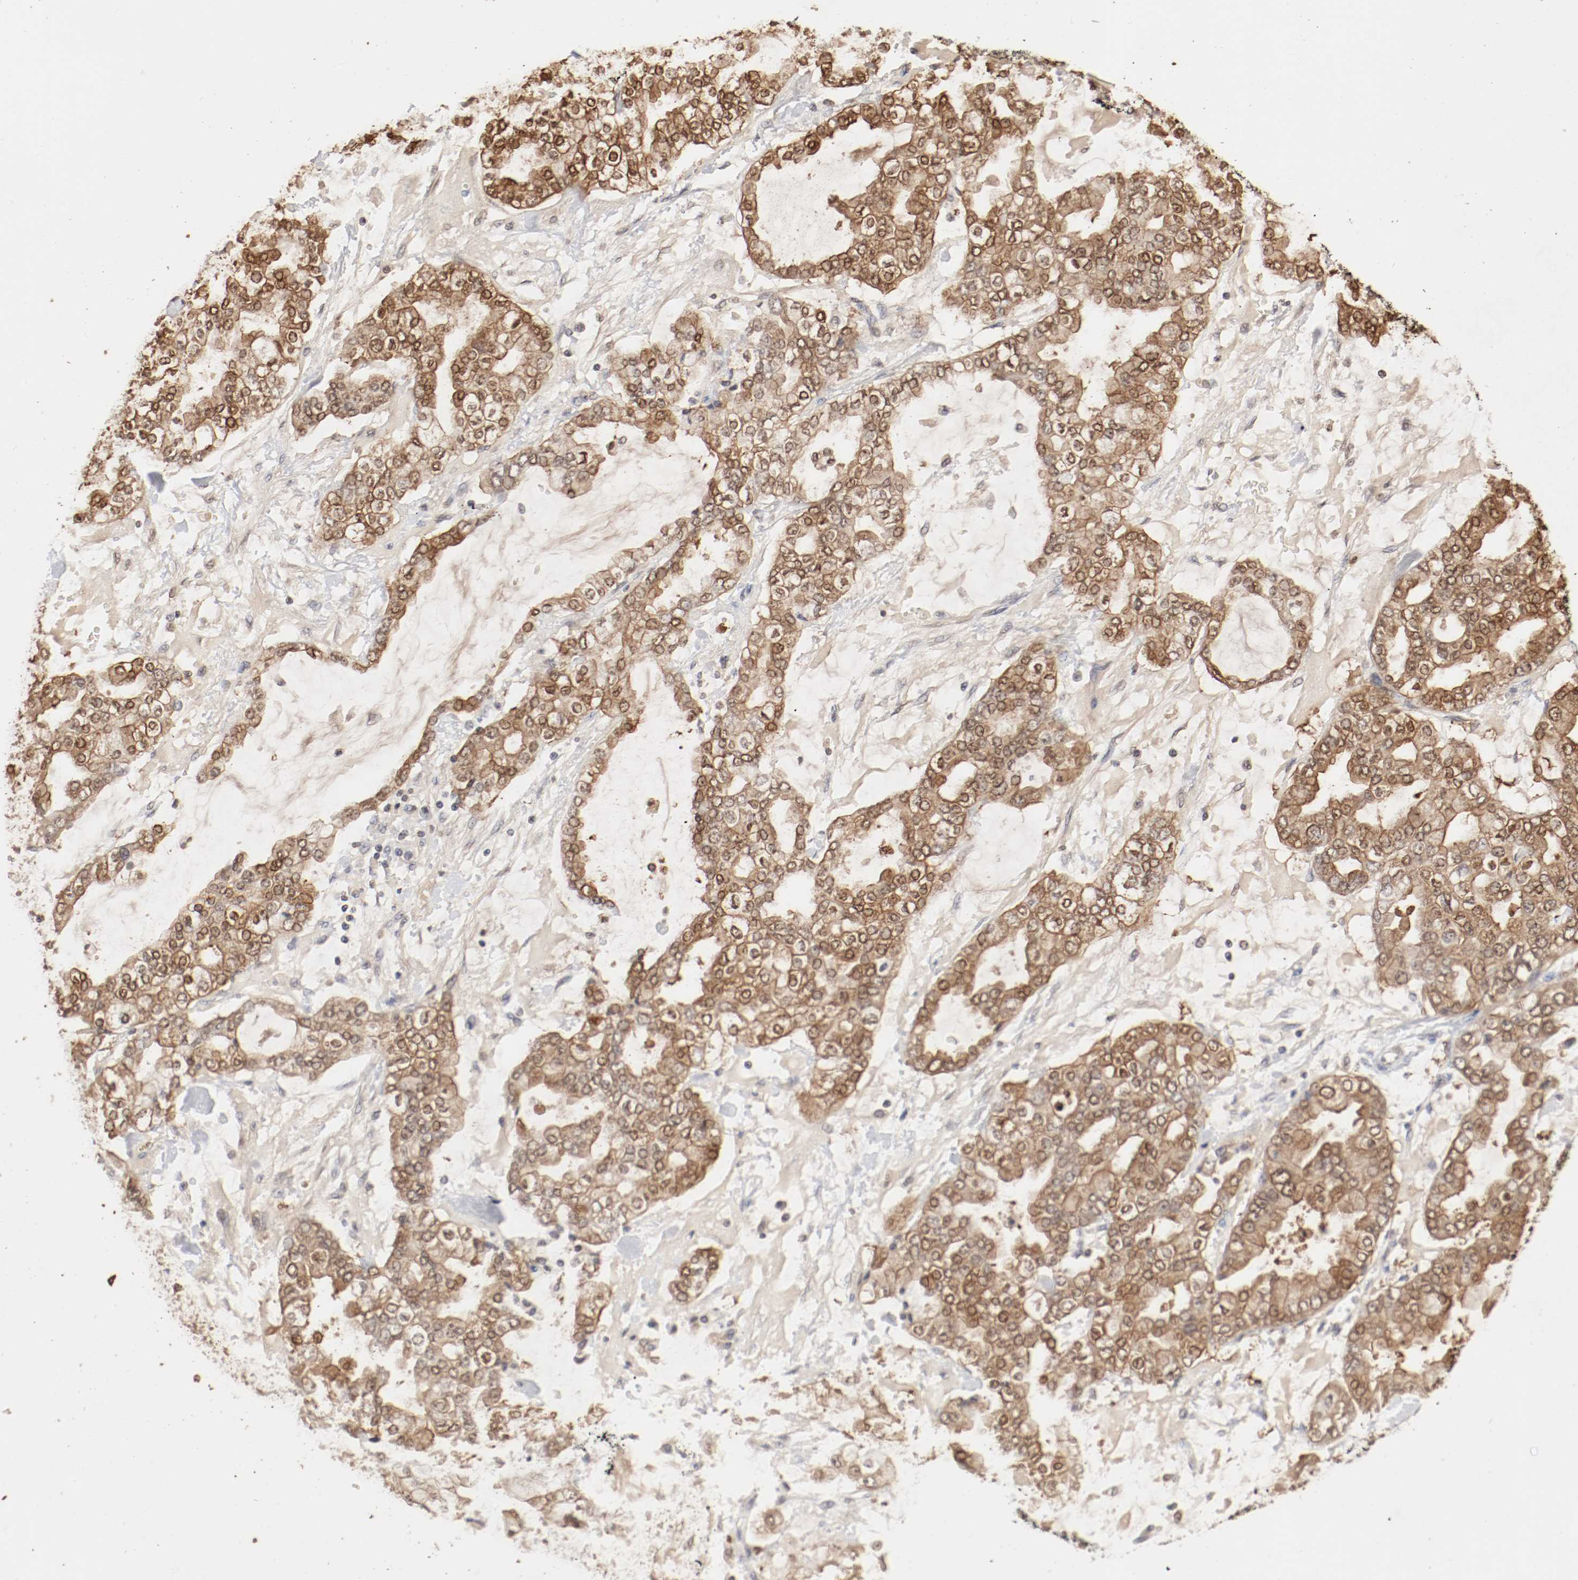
{"staining": {"intensity": "moderate", "quantity": "25%-75%", "location": "cytoplasmic/membranous,nuclear"}, "tissue": "stomach cancer", "cell_type": "Tumor cells", "image_type": "cancer", "snomed": [{"axis": "morphology", "description": "Normal tissue, NOS"}, {"axis": "morphology", "description": "Adenocarcinoma, NOS"}, {"axis": "topography", "description": "Stomach, upper"}, {"axis": "topography", "description": "Stomach"}], "caption": "Tumor cells reveal moderate cytoplasmic/membranous and nuclear staining in about 25%-75% of cells in stomach cancer (adenocarcinoma). Nuclei are stained in blue.", "gene": "WASL", "patient": {"sex": "male", "age": 76}}